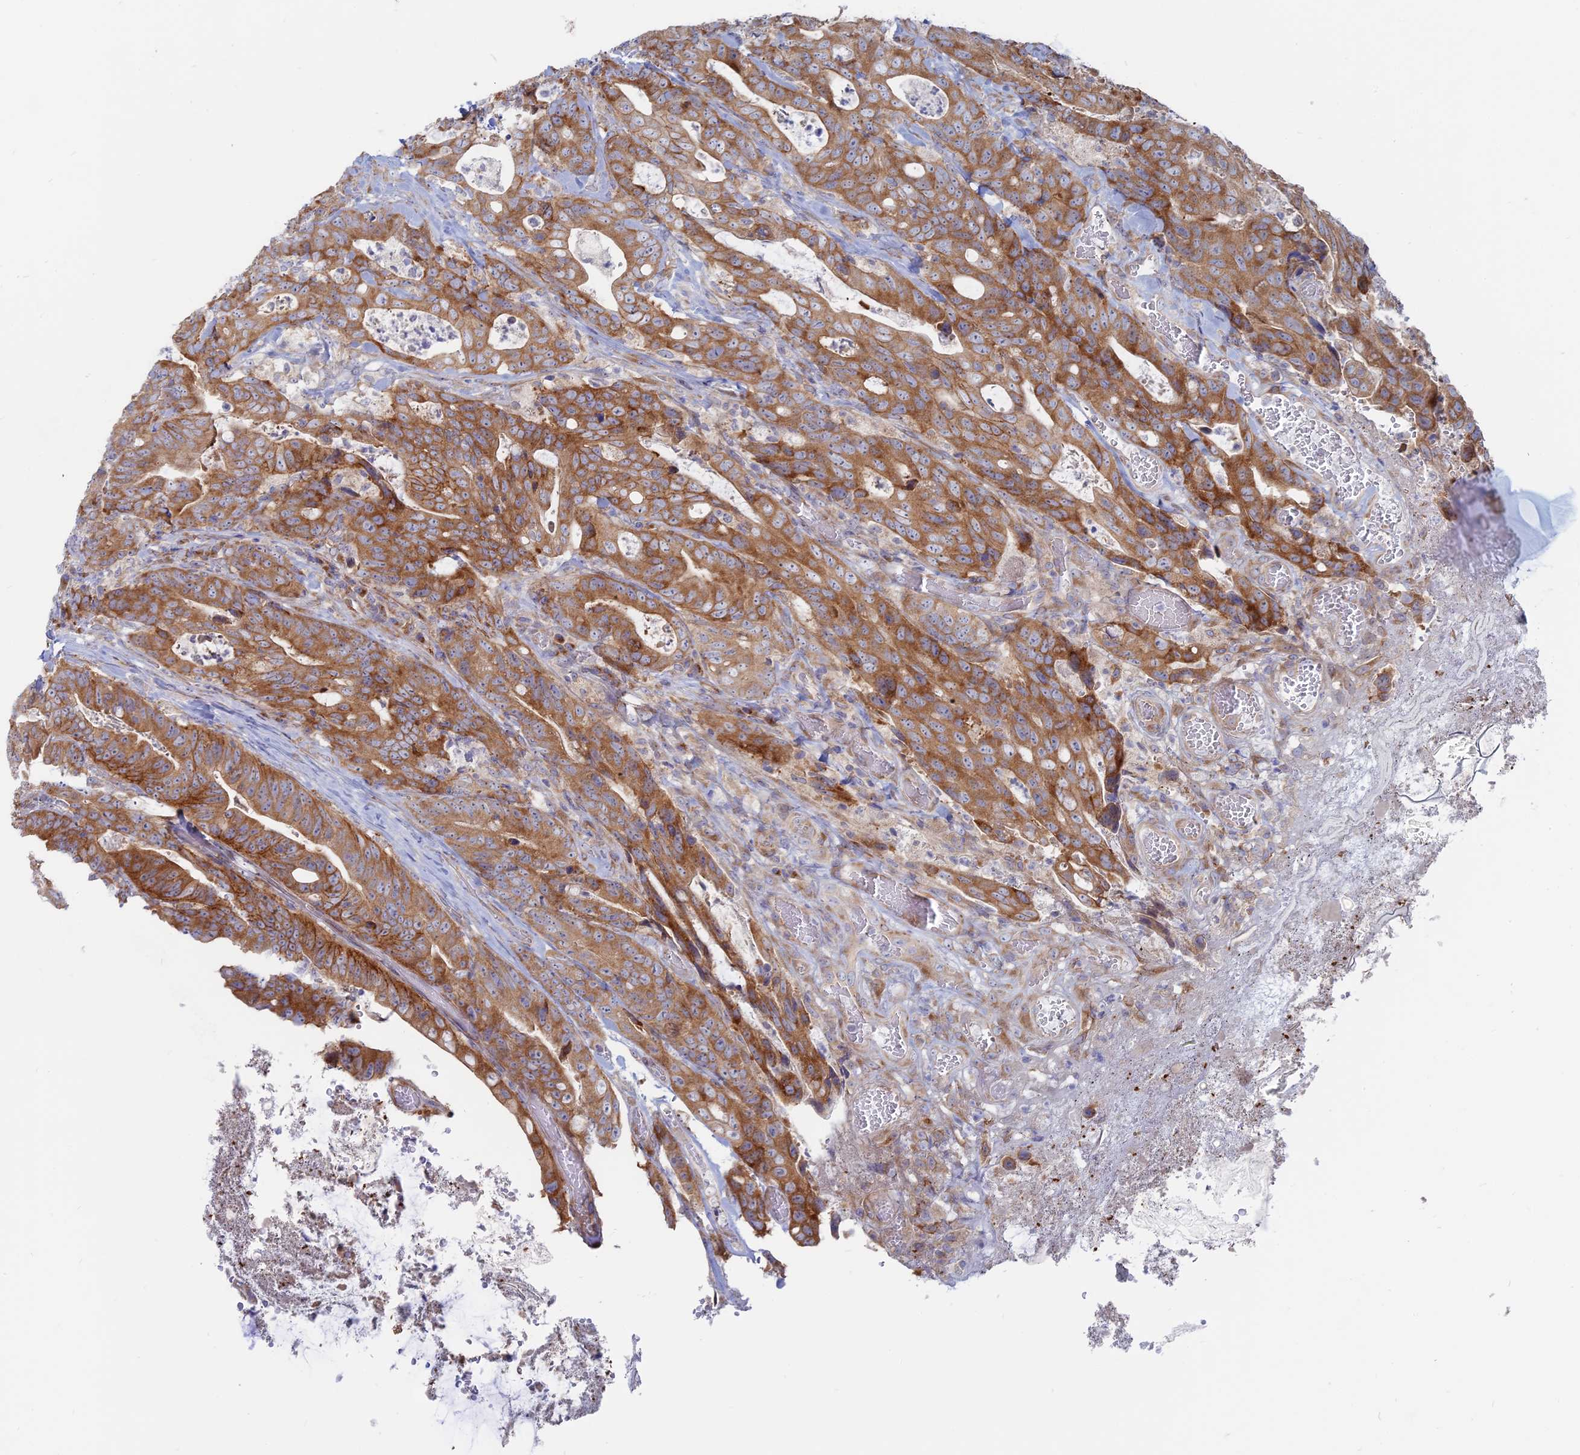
{"staining": {"intensity": "moderate", "quantity": ">75%", "location": "cytoplasmic/membranous"}, "tissue": "colorectal cancer", "cell_type": "Tumor cells", "image_type": "cancer", "snomed": [{"axis": "morphology", "description": "Adenocarcinoma, NOS"}, {"axis": "topography", "description": "Colon"}], "caption": "This is an image of immunohistochemistry (IHC) staining of colorectal adenocarcinoma, which shows moderate expression in the cytoplasmic/membranous of tumor cells.", "gene": "TBC1D30", "patient": {"sex": "female", "age": 82}}